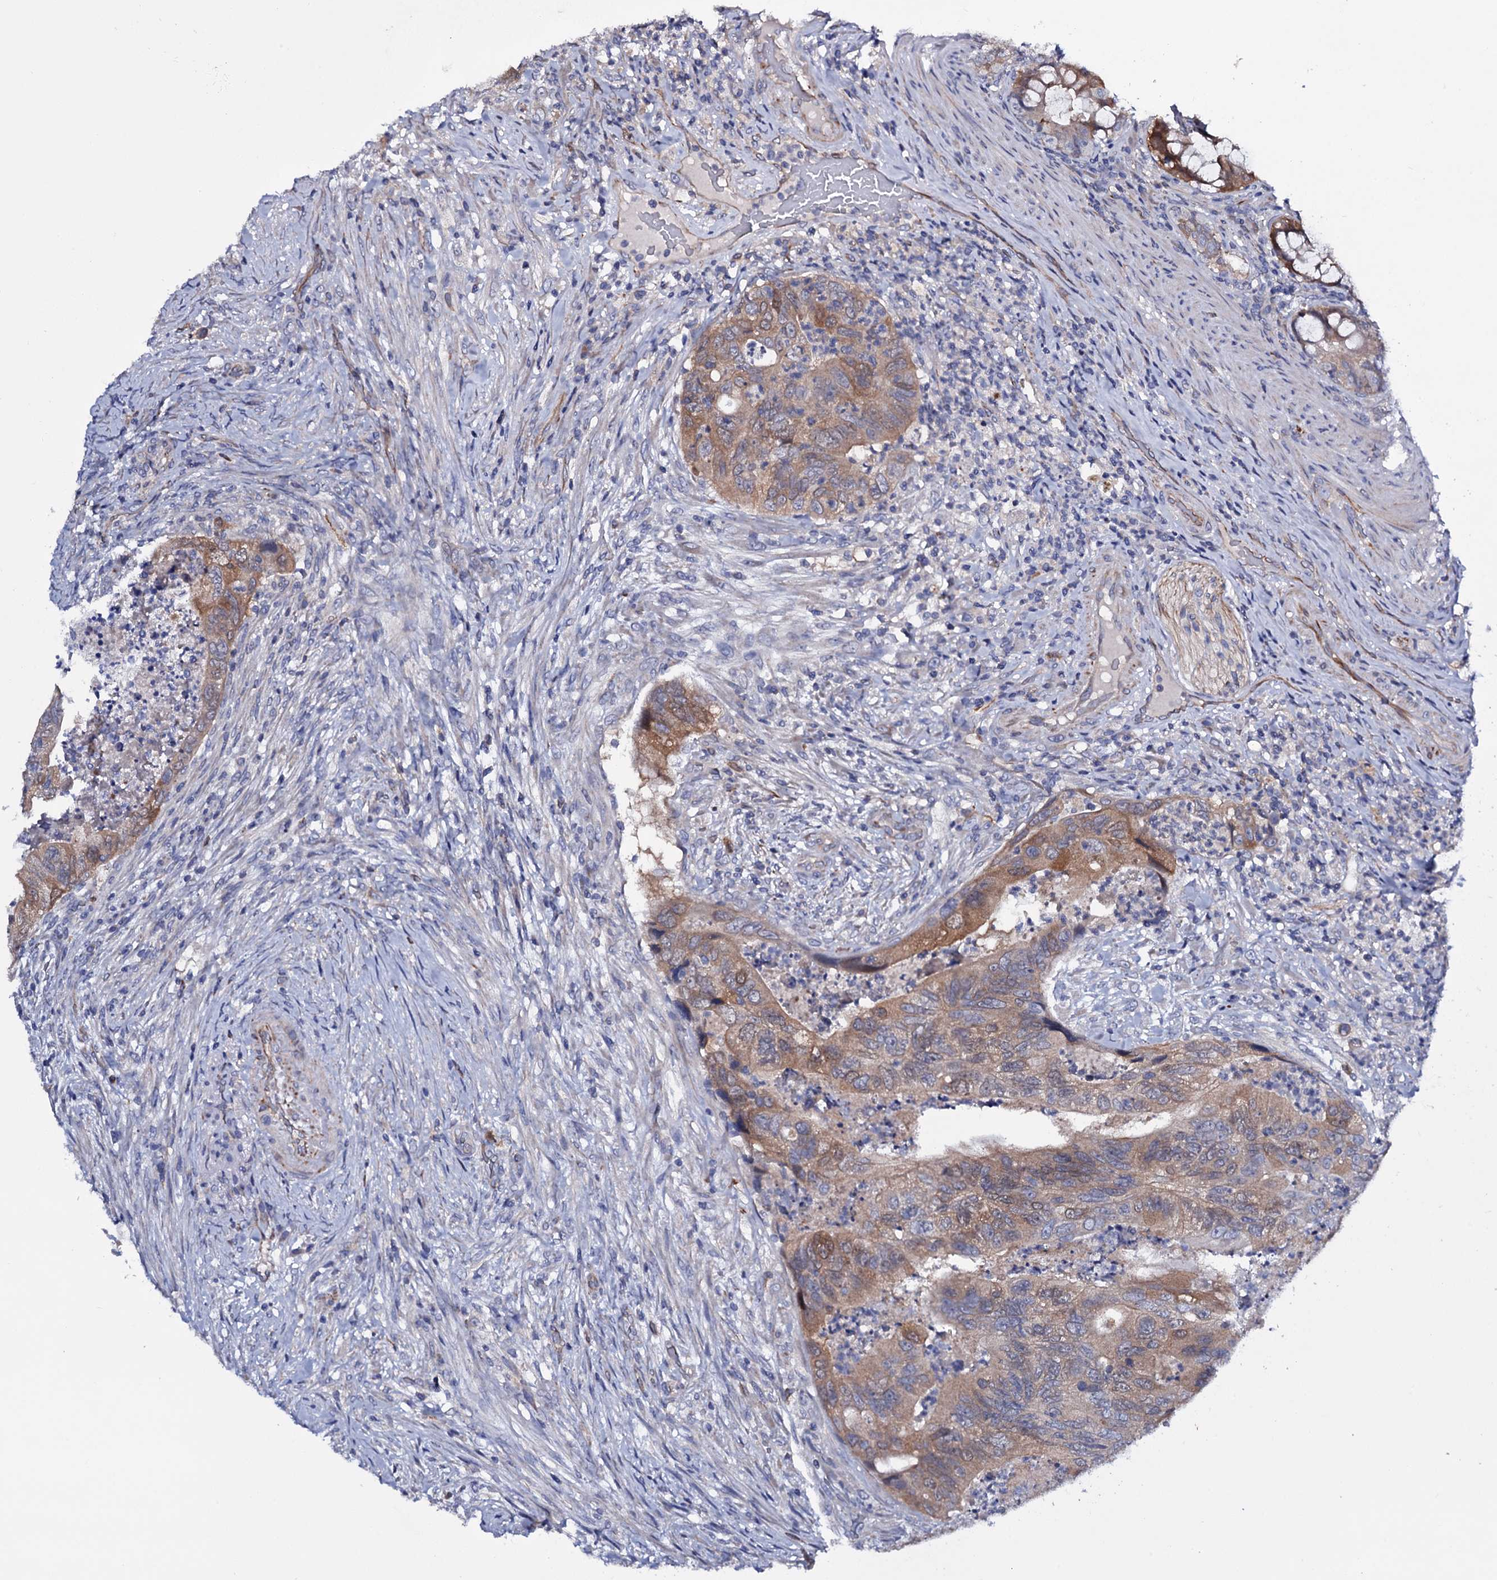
{"staining": {"intensity": "moderate", "quantity": "25%-75%", "location": "cytoplasmic/membranous"}, "tissue": "colorectal cancer", "cell_type": "Tumor cells", "image_type": "cancer", "snomed": [{"axis": "morphology", "description": "Adenocarcinoma, NOS"}, {"axis": "topography", "description": "Rectum"}], "caption": "Immunohistochemistry (IHC) of human colorectal cancer (adenocarcinoma) exhibits medium levels of moderate cytoplasmic/membranous positivity in about 25%-75% of tumor cells.", "gene": "BCL2L14", "patient": {"sex": "male", "age": 63}}